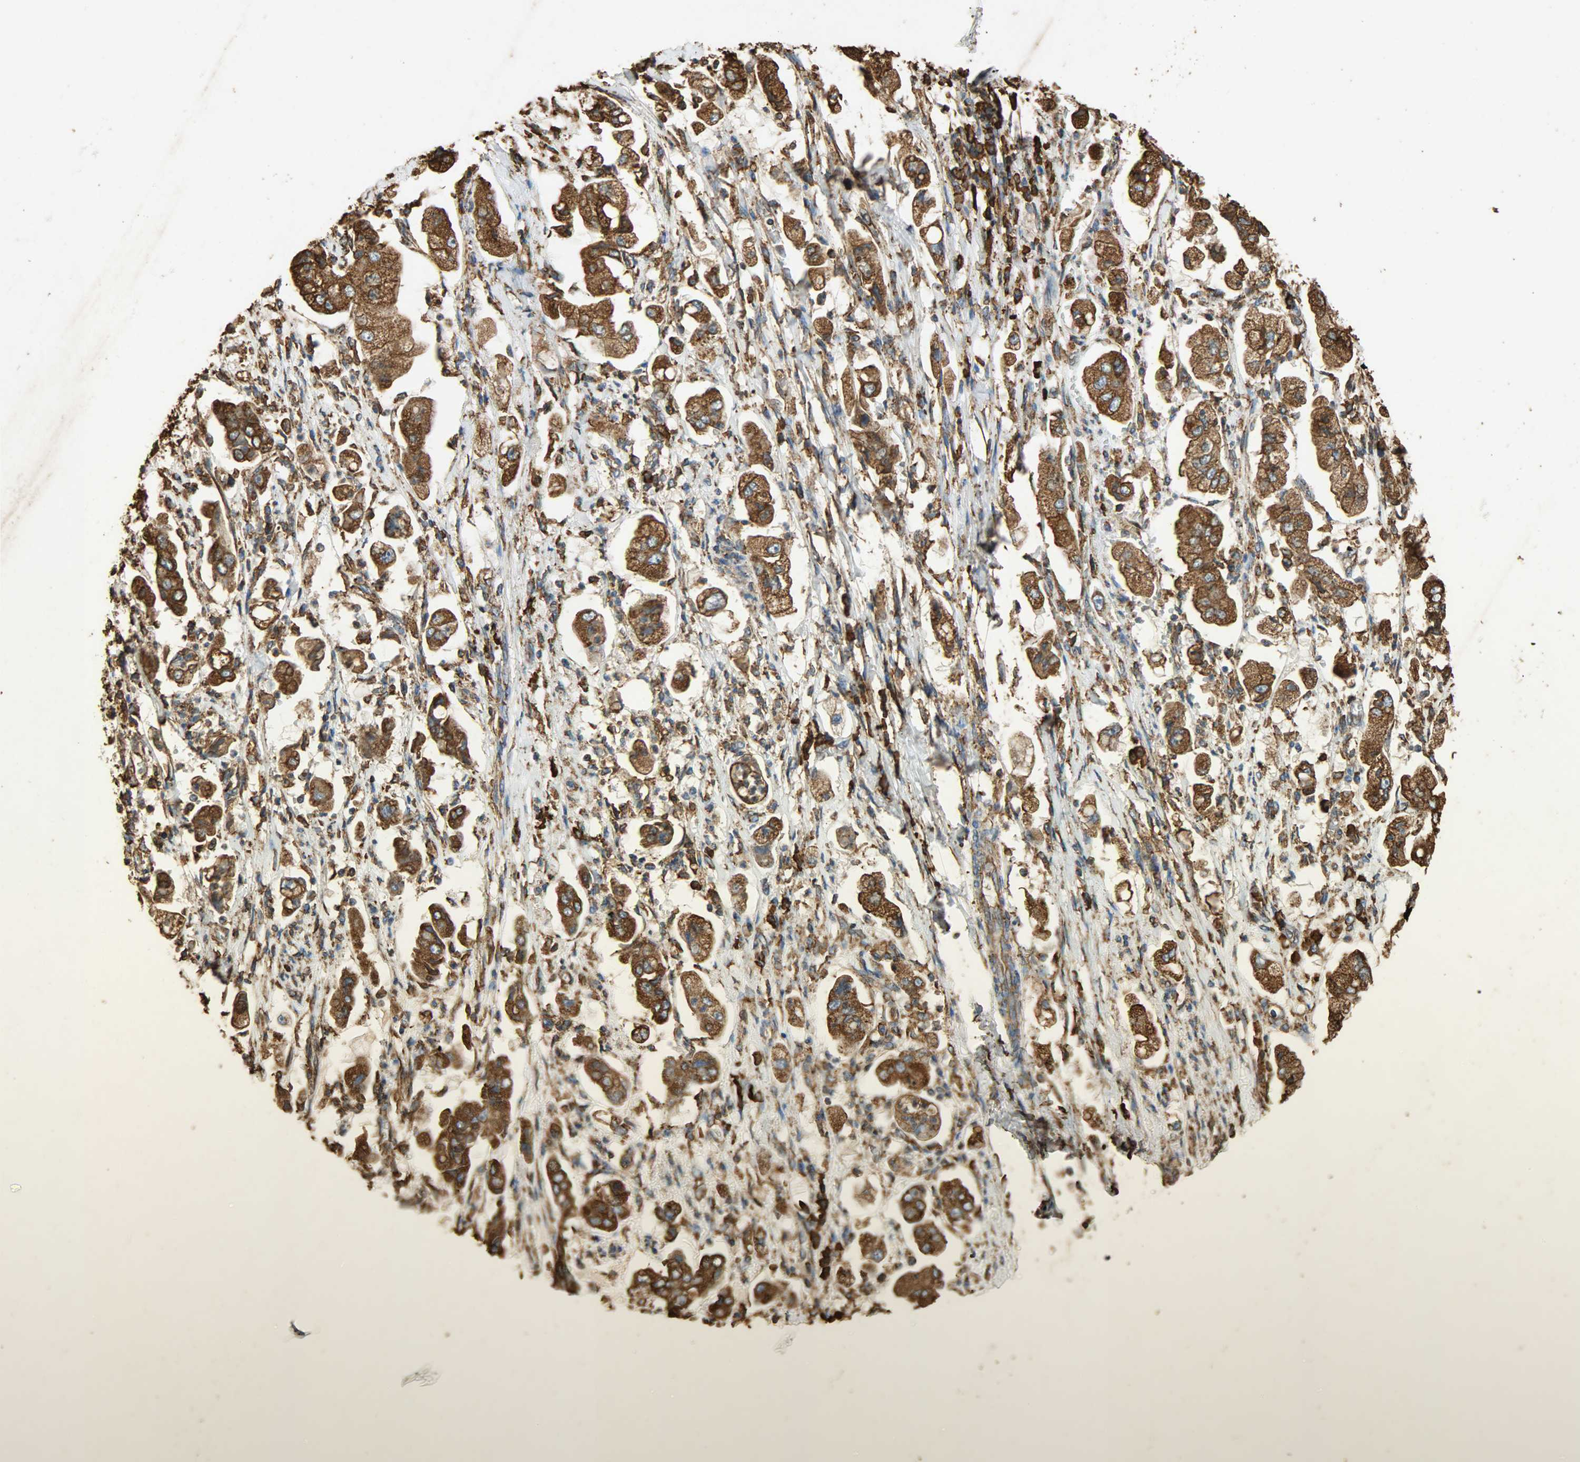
{"staining": {"intensity": "strong", "quantity": ">75%", "location": "cytoplasmic/membranous"}, "tissue": "stomach cancer", "cell_type": "Tumor cells", "image_type": "cancer", "snomed": [{"axis": "morphology", "description": "Adenocarcinoma, NOS"}, {"axis": "topography", "description": "Stomach"}], "caption": "Protein staining of stomach adenocarcinoma tissue exhibits strong cytoplasmic/membranous staining in about >75% of tumor cells. (DAB IHC with brightfield microscopy, high magnification).", "gene": "HSP90B1", "patient": {"sex": "male", "age": 62}}